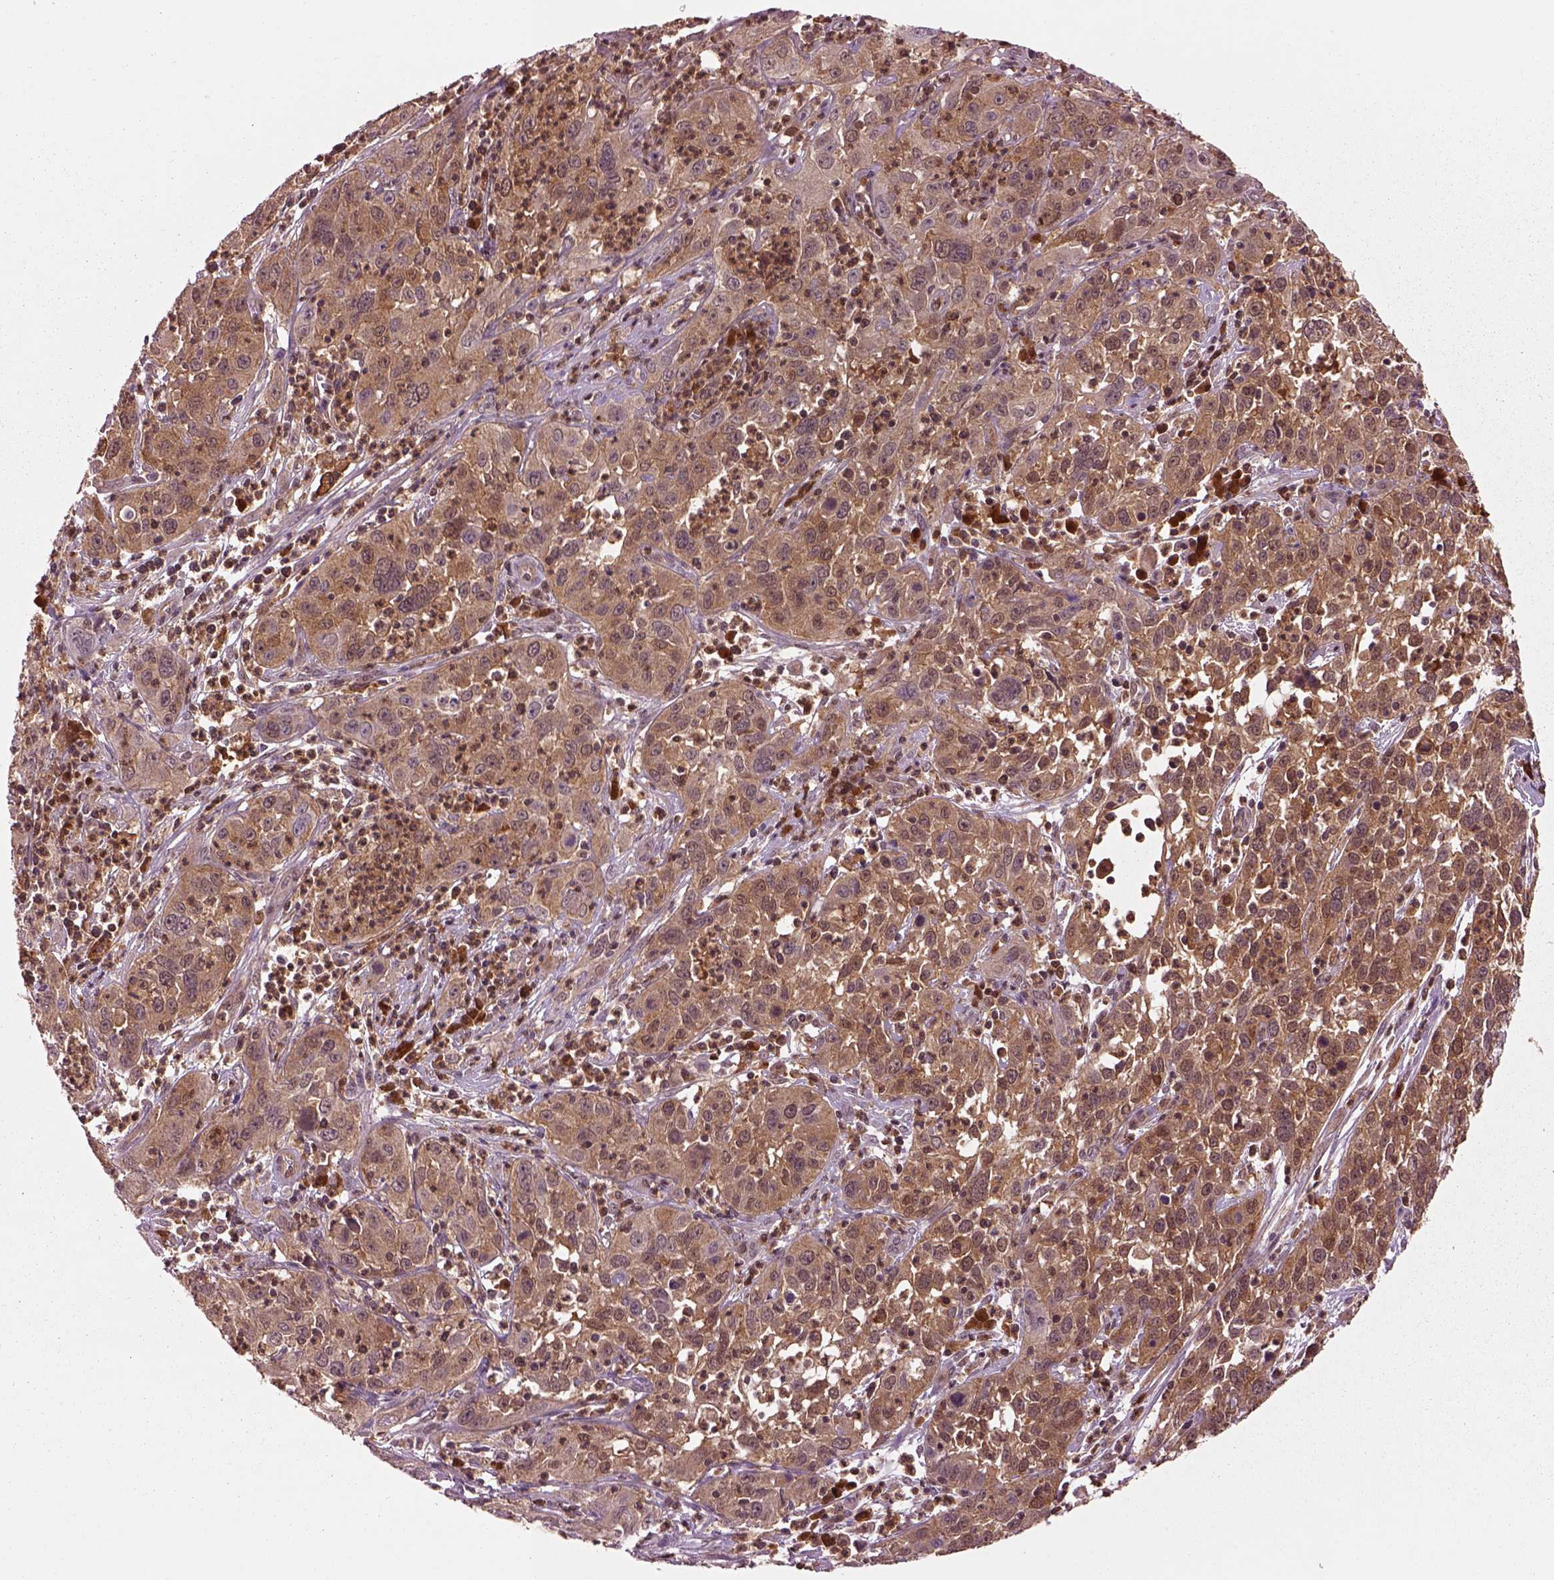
{"staining": {"intensity": "moderate", "quantity": ">75%", "location": "cytoplasmic/membranous"}, "tissue": "cervical cancer", "cell_type": "Tumor cells", "image_type": "cancer", "snomed": [{"axis": "morphology", "description": "Squamous cell carcinoma, NOS"}, {"axis": "topography", "description": "Cervix"}], "caption": "This micrograph exhibits immunohistochemistry (IHC) staining of human cervical squamous cell carcinoma, with medium moderate cytoplasmic/membranous staining in about >75% of tumor cells.", "gene": "MDP1", "patient": {"sex": "female", "age": 32}}